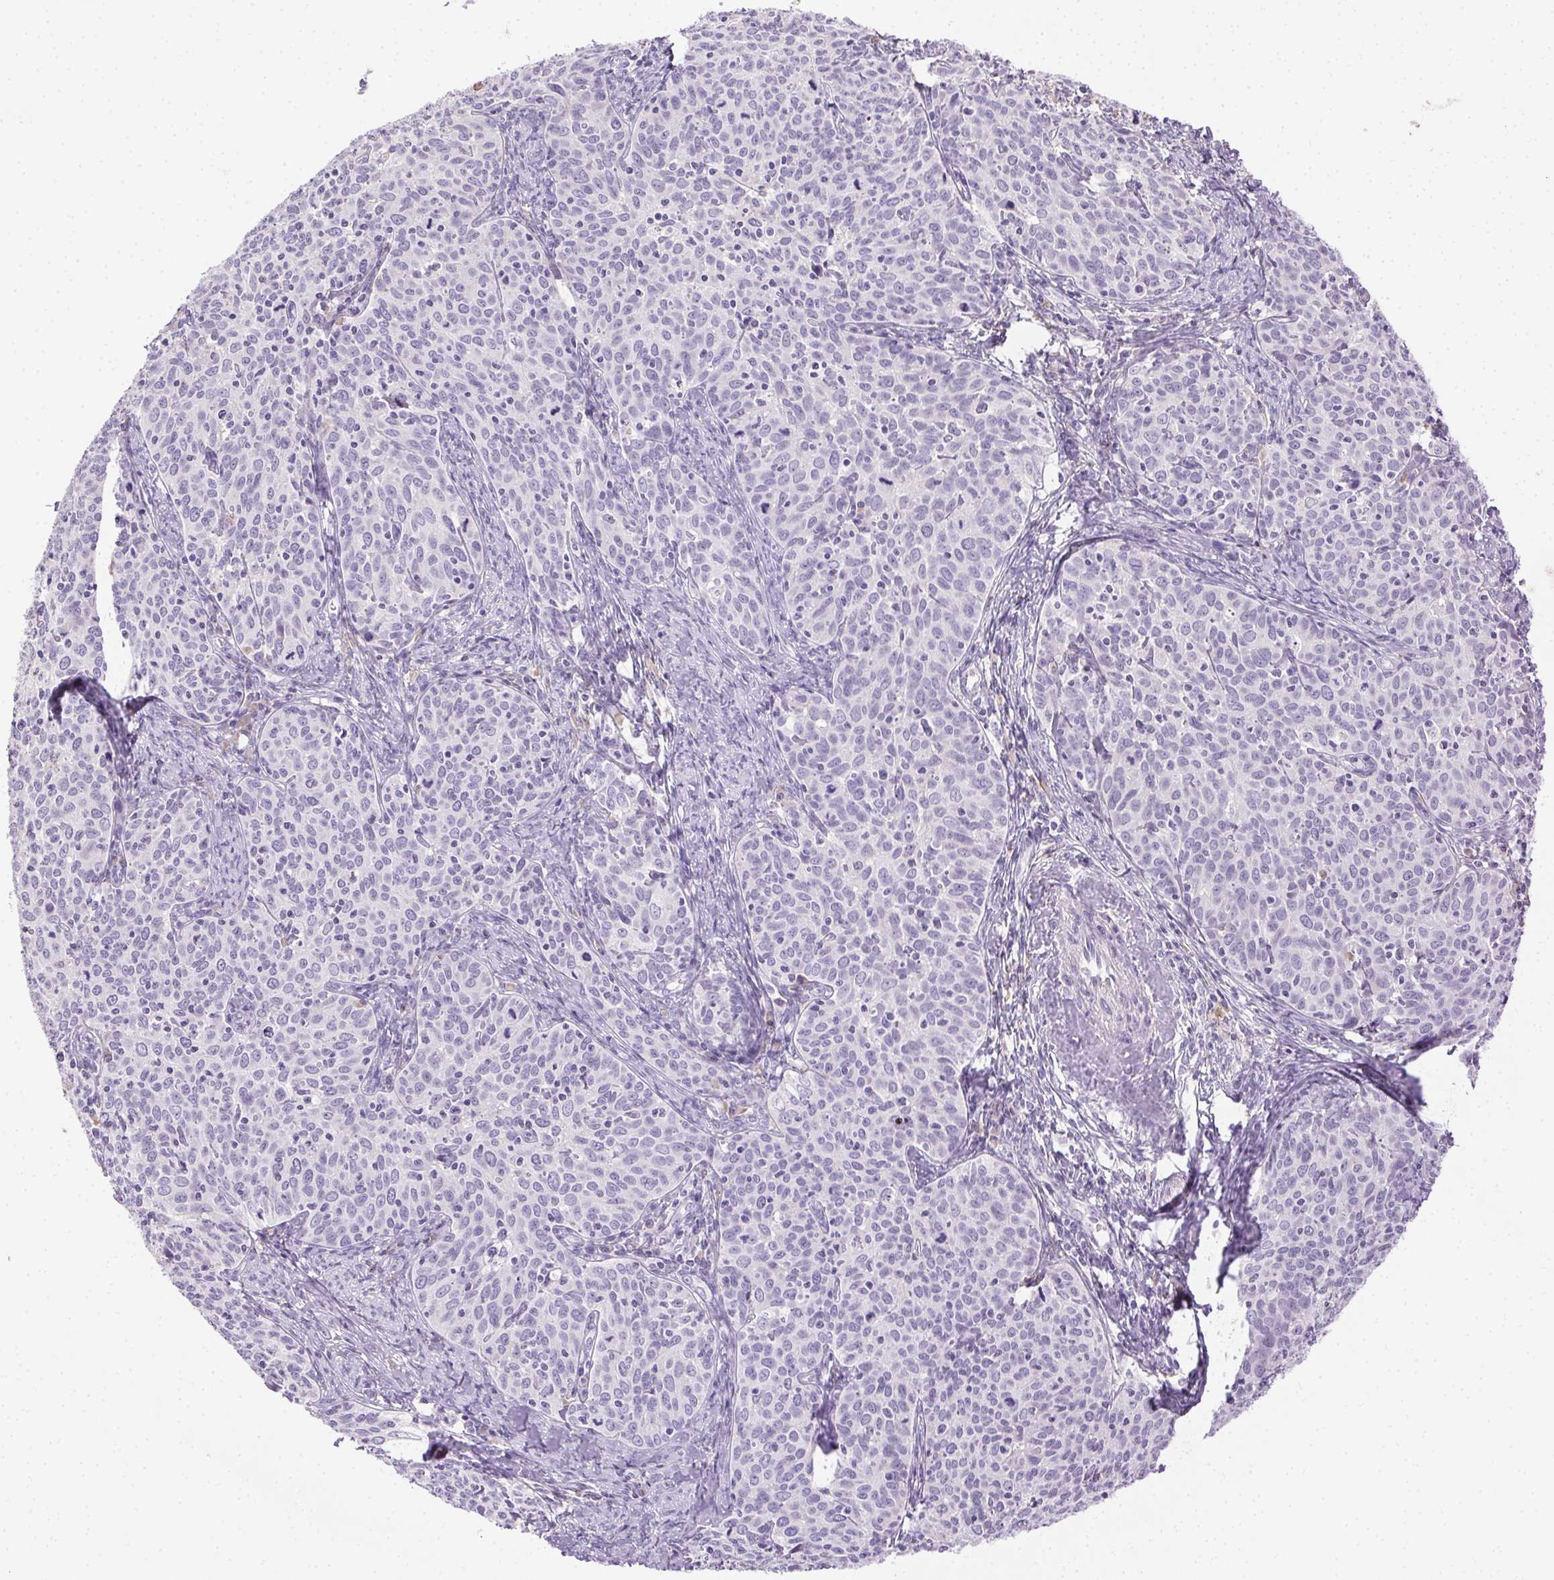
{"staining": {"intensity": "negative", "quantity": "none", "location": "none"}, "tissue": "cervical cancer", "cell_type": "Tumor cells", "image_type": "cancer", "snomed": [{"axis": "morphology", "description": "Squamous cell carcinoma, NOS"}, {"axis": "topography", "description": "Cervix"}], "caption": "This is an immunohistochemistry (IHC) photomicrograph of human cervical cancer (squamous cell carcinoma). There is no expression in tumor cells.", "gene": "BPIFB2", "patient": {"sex": "female", "age": 62}}